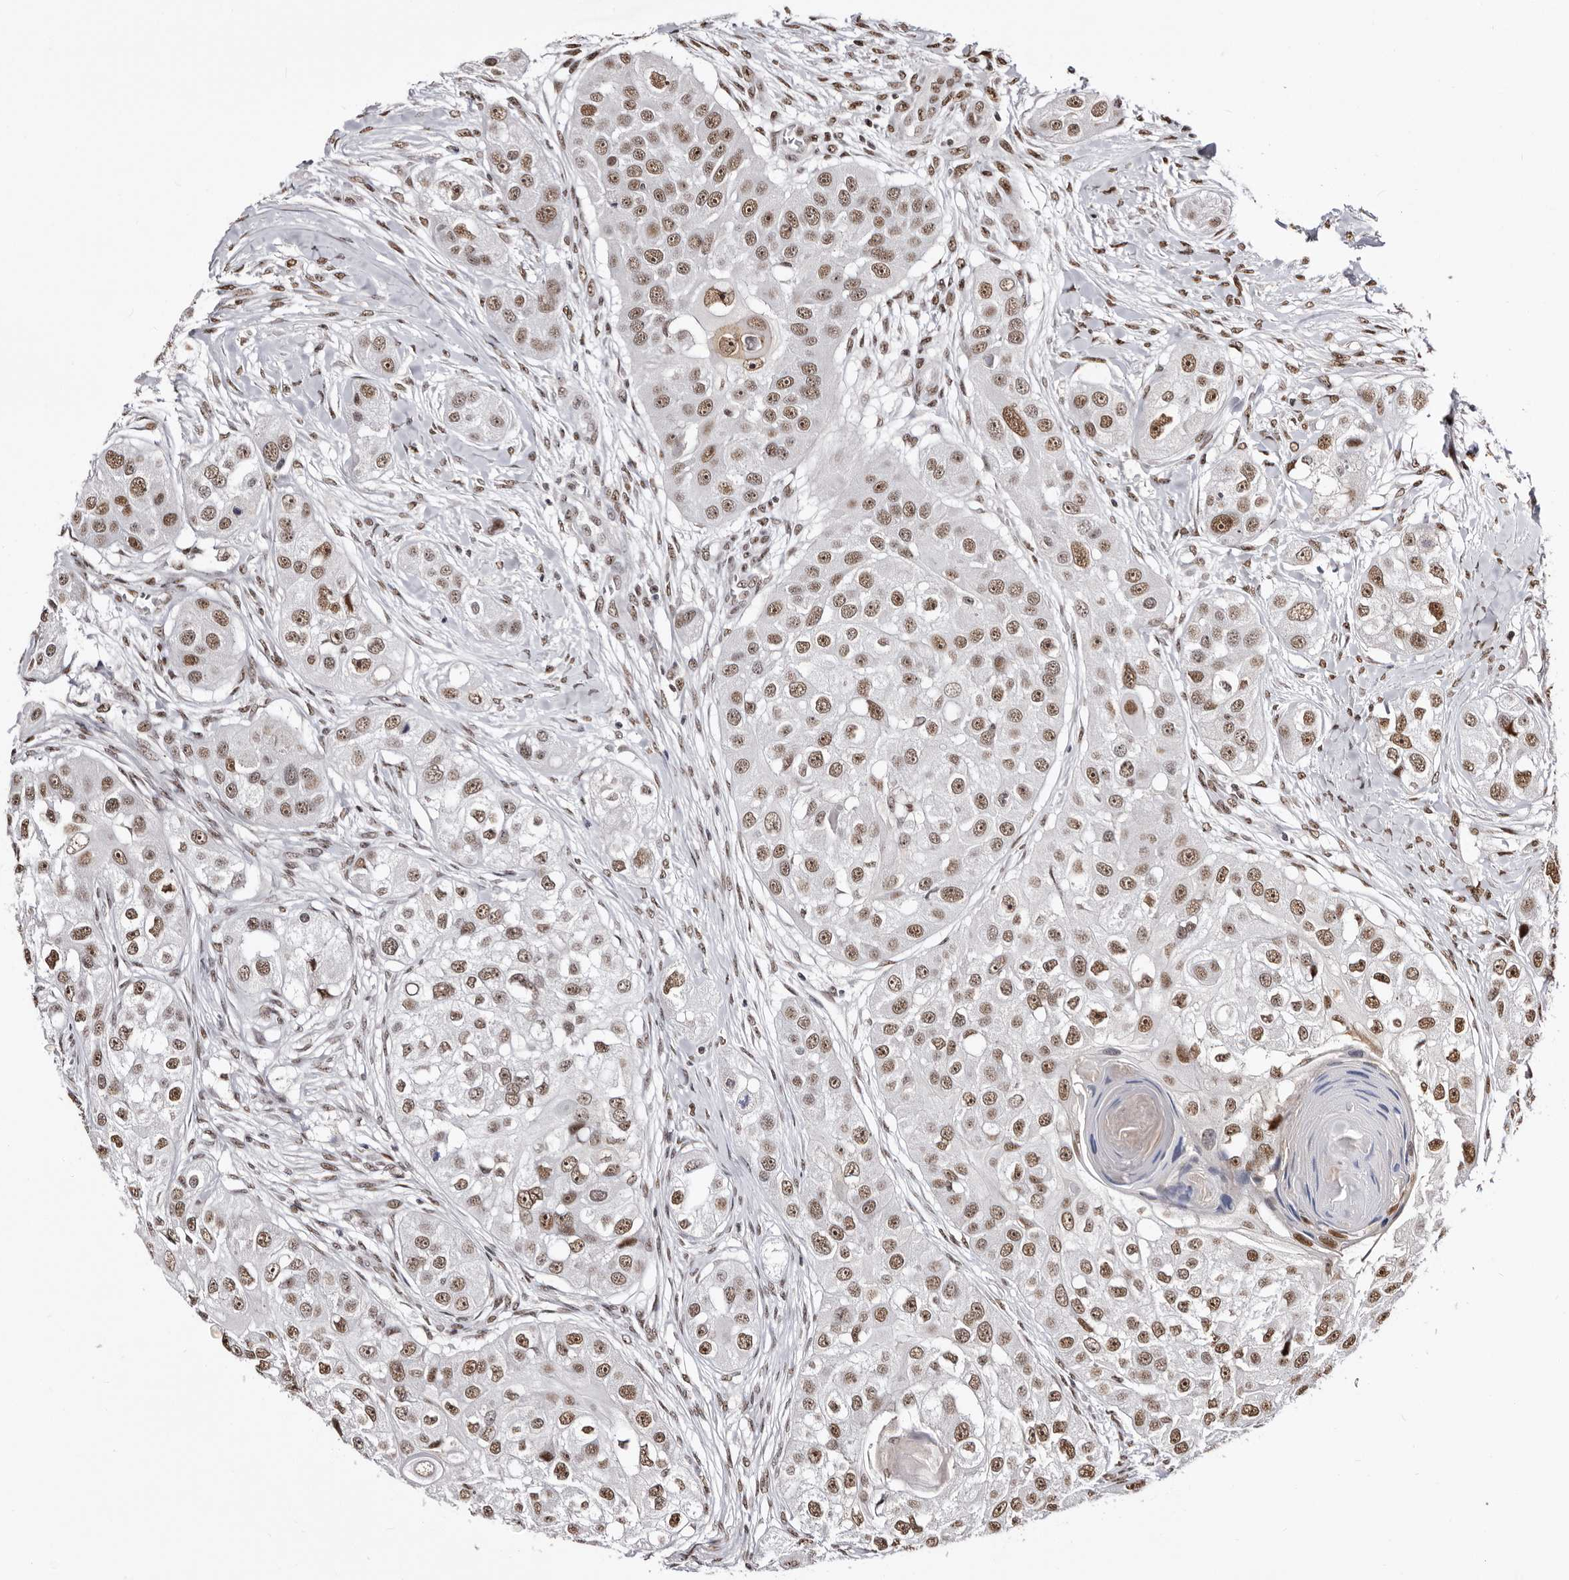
{"staining": {"intensity": "moderate", "quantity": ">75%", "location": "nuclear"}, "tissue": "head and neck cancer", "cell_type": "Tumor cells", "image_type": "cancer", "snomed": [{"axis": "morphology", "description": "Normal tissue, NOS"}, {"axis": "morphology", "description": "Squamous cell carcinoma, NOS"}, {"axis": "topography", "description": "Skeletal muscle"}, {"axis": "topography", "description": "Head-Neck"}], "caption": "This photomicrograph shows IHC staining of human head and neck cancer (squamous cell carcinoma), with medium moderate nuclear positivity in approximately >75% of tumor cells.", "gene": "ANAPC11", "patient": {"sex": "male", "age": 51}}